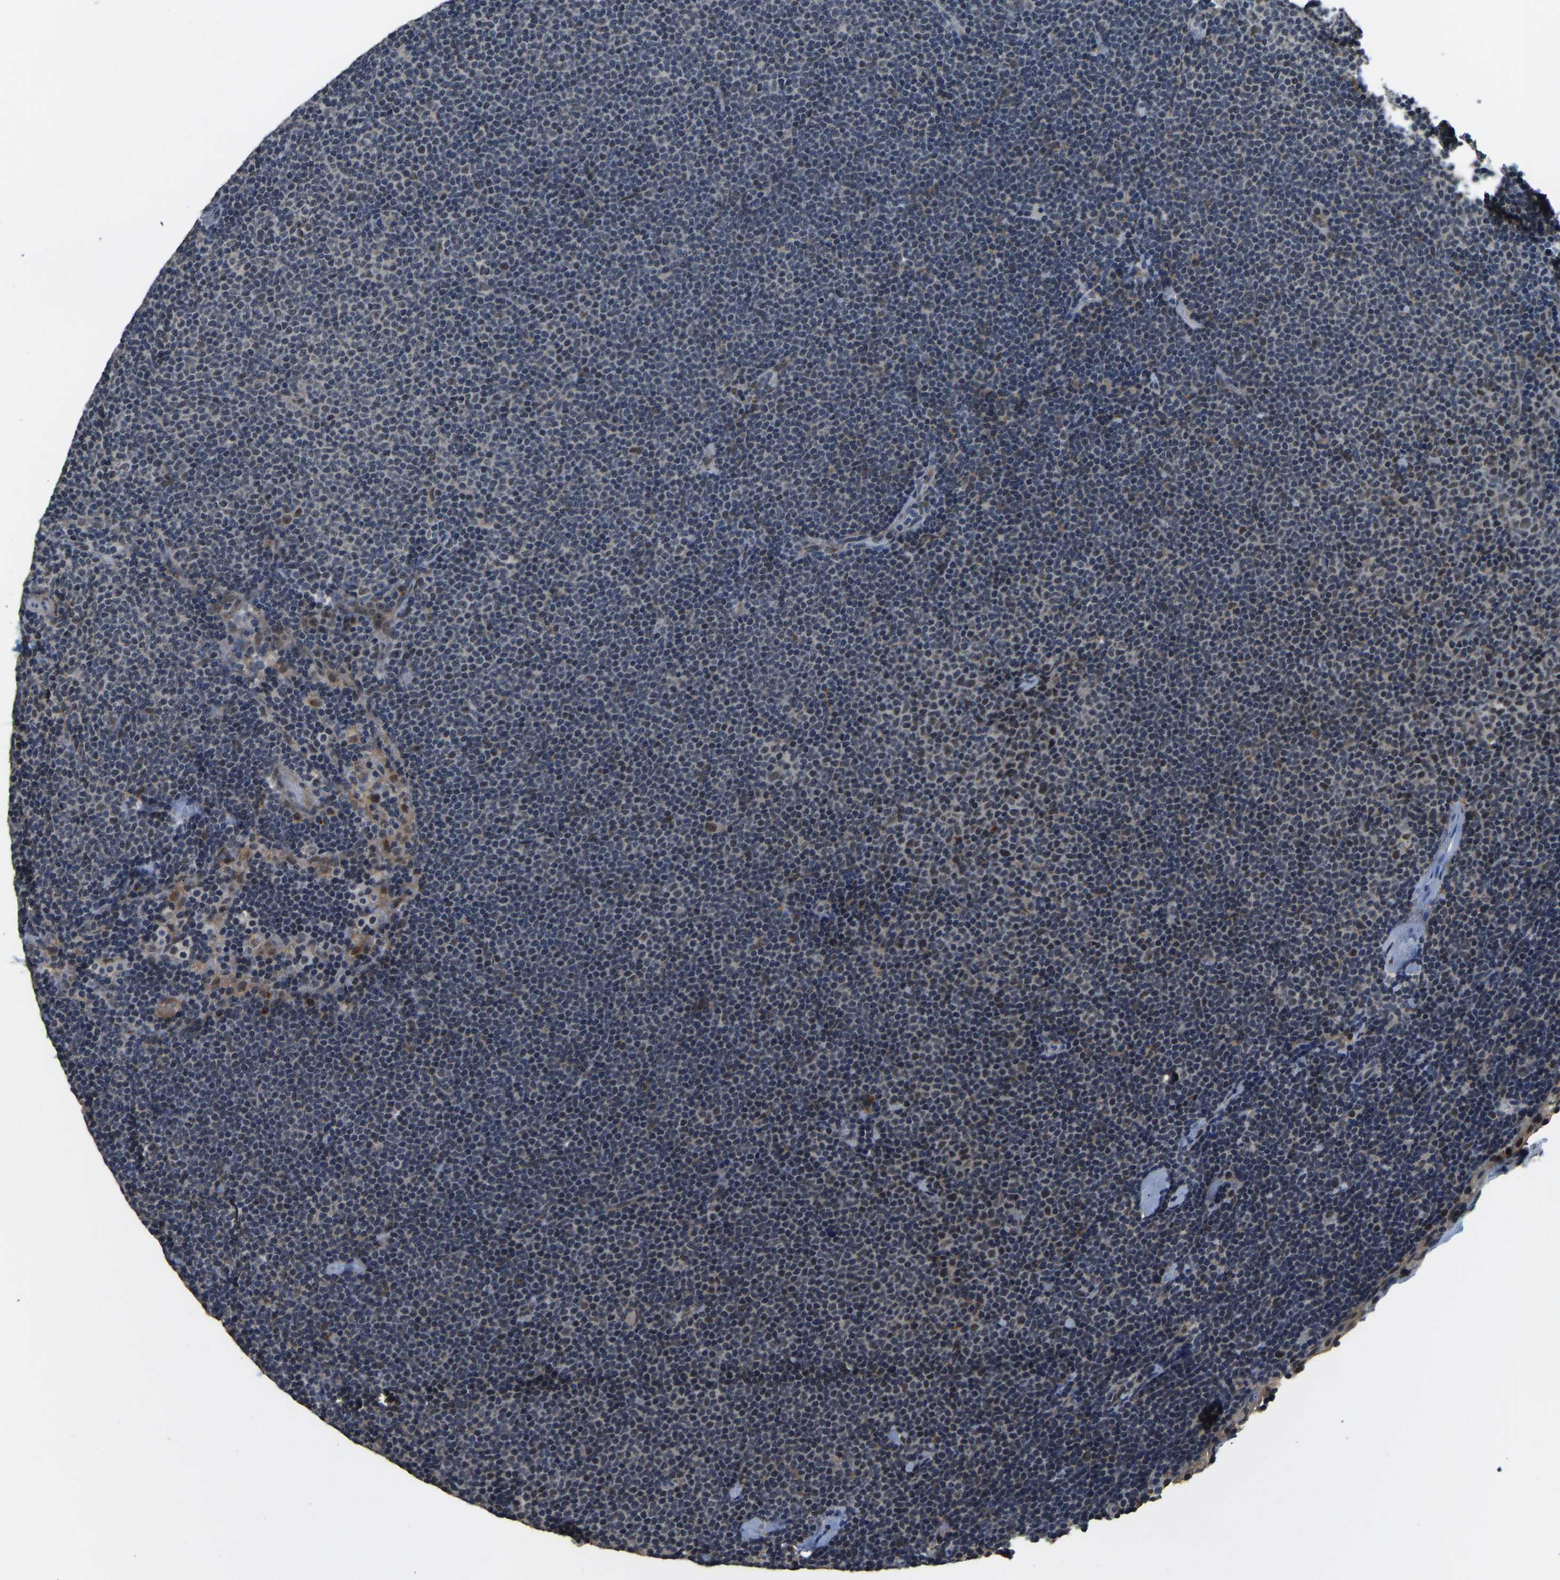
{"staining": {"intensity": "negative", "quantity": "none", "location": "none"}, "tissue": "lymphoma", "cell_type": "Tumor cells", "image_type": "cancer", "snomed": [{"axis": "morphology", "description": "Malignant lymphoma, non-Hodgkin's type, Low grade"}, {"axis": "topography", "description": "Lymph node"}], "caption": "A histopathology image of human low-grade malignant lymphoma, non-Hodgkin's type is negative for staining in tumor cells.", "gene": "TOX4", "patient": {"sex": "female", "age": 53}}